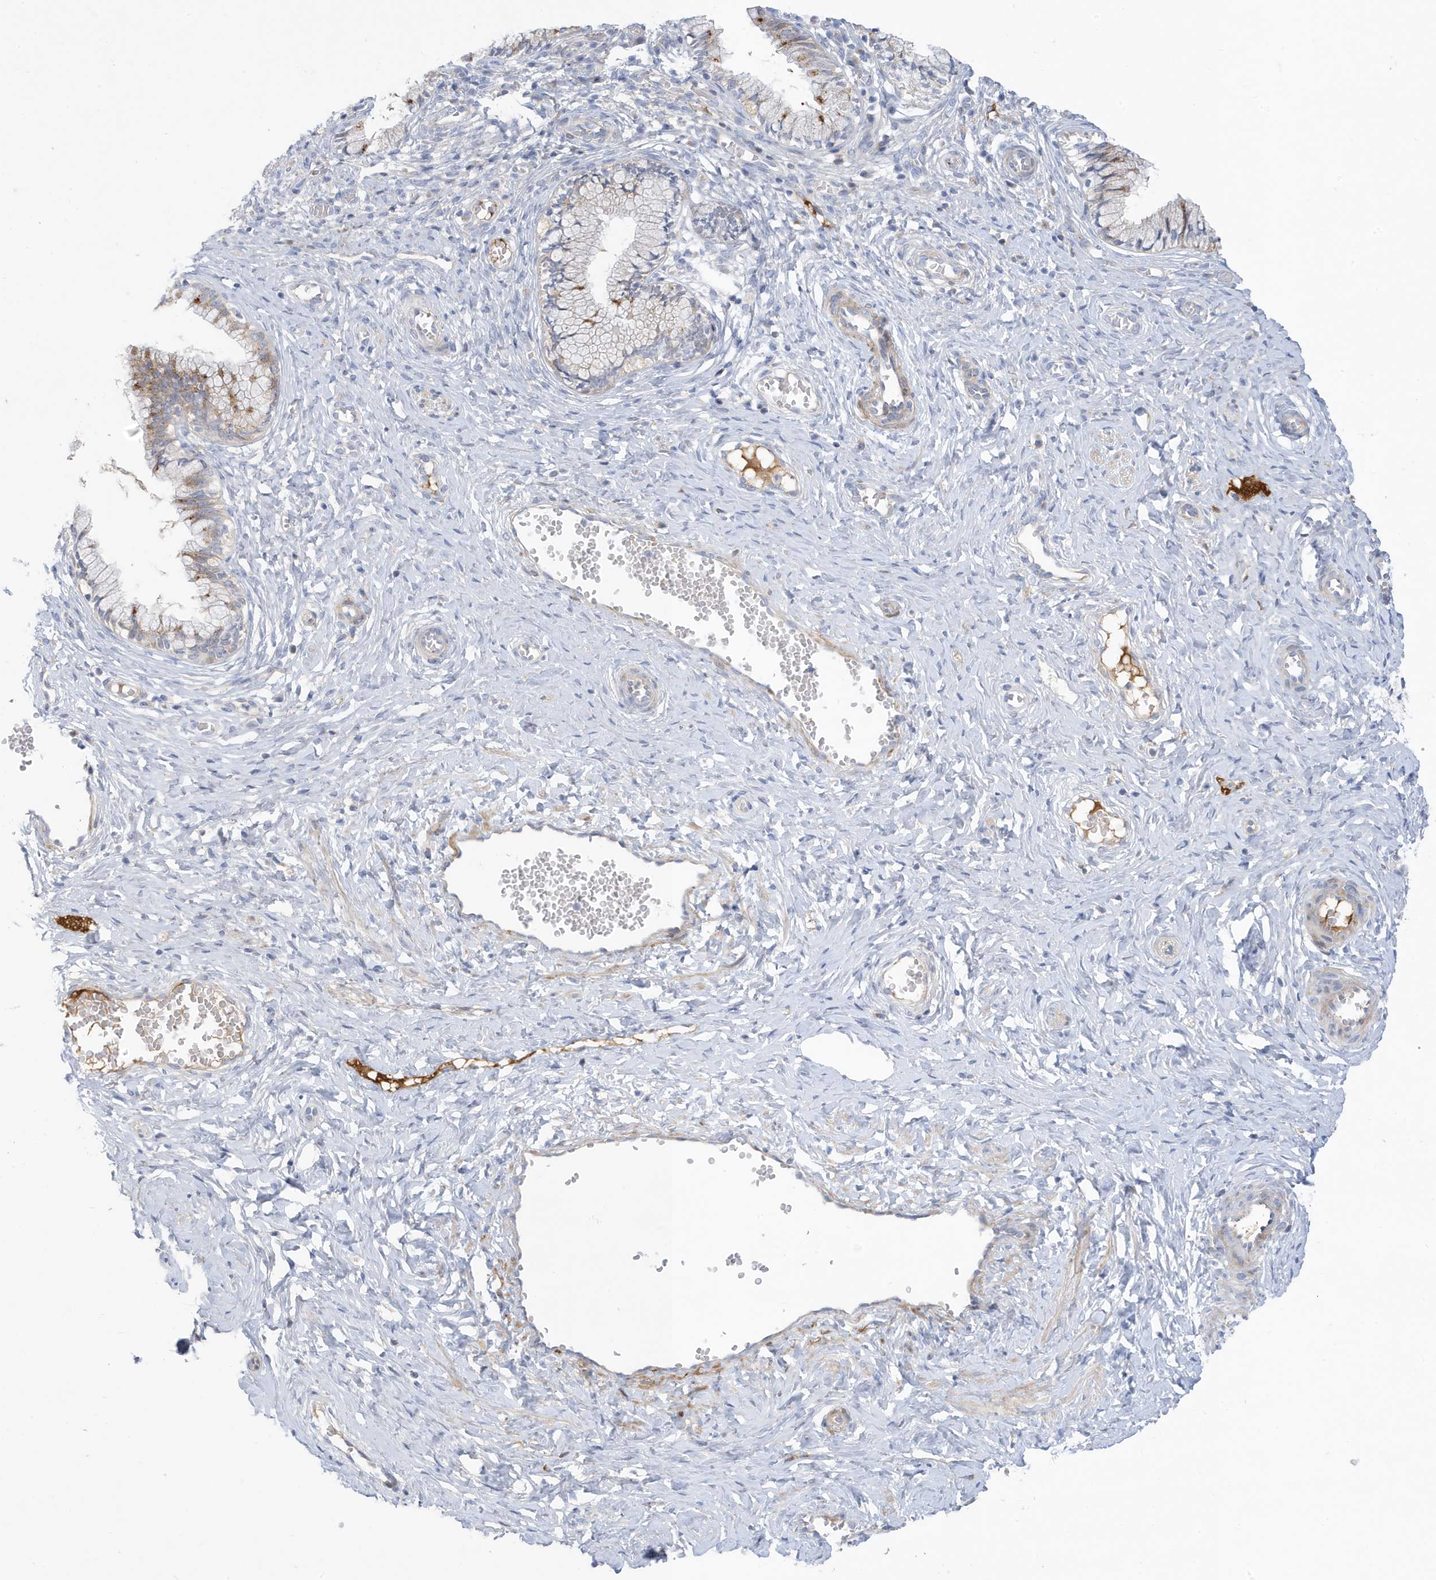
{"staining": {"intensity": "moderate", "quantity": "<25%", "location": "cytoplasmic/membranous"}, "tissue": "cervix", "cell_type": "Glandular cells", "image_type": "normal", "snomed": [{"axis": "morphology", "description": "Normal tissue, NOS"}, {"axis": "topography", "description": "Cervix"}], "caption": "Brown immunohistochemical staining in normal cervix reveals moderate cytoplasmic/membranous staining in approximately <25% of glandular cells.", "gene": "ATP13A5", "patient": {"sex": "female", "age": 27}}